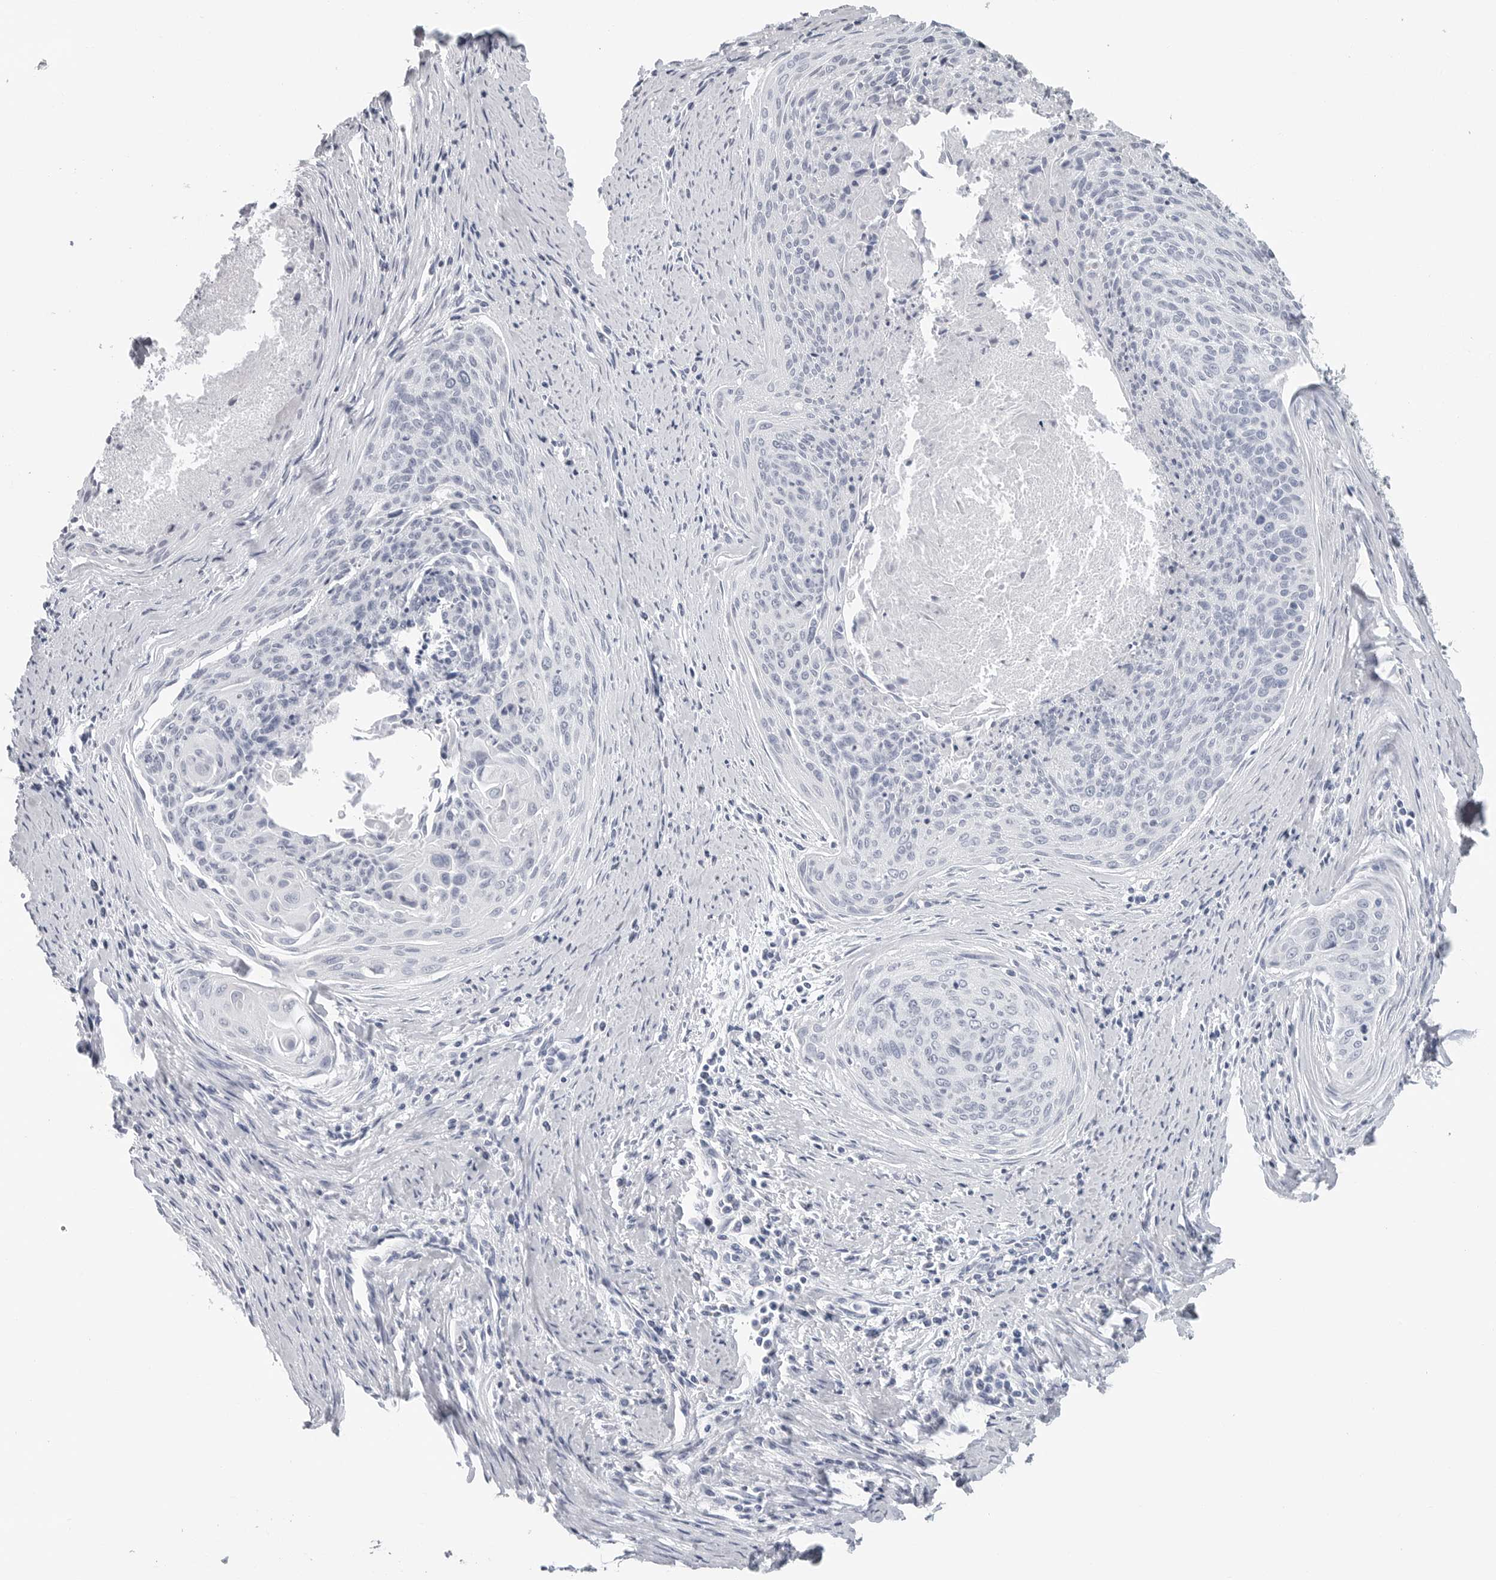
{"staining": {"intensity": "negative", "quantity": "none", "location": "none"}, "tissue": "cervical cancer", "cell_type": "Tumor cells", "image_type": "cancer", "snomed": [{"axis": "morphology", "description": "Squamous cell carcinoma, NOS"}, {"axis": "topography", "description": "Cervix"}], "caption": "Micrograph shows no significant protein expression in tumor cells of squamous cell carcinoma (cervical).", "gene": "CSH1", "patient": {"sex": "female", "age": 55}}